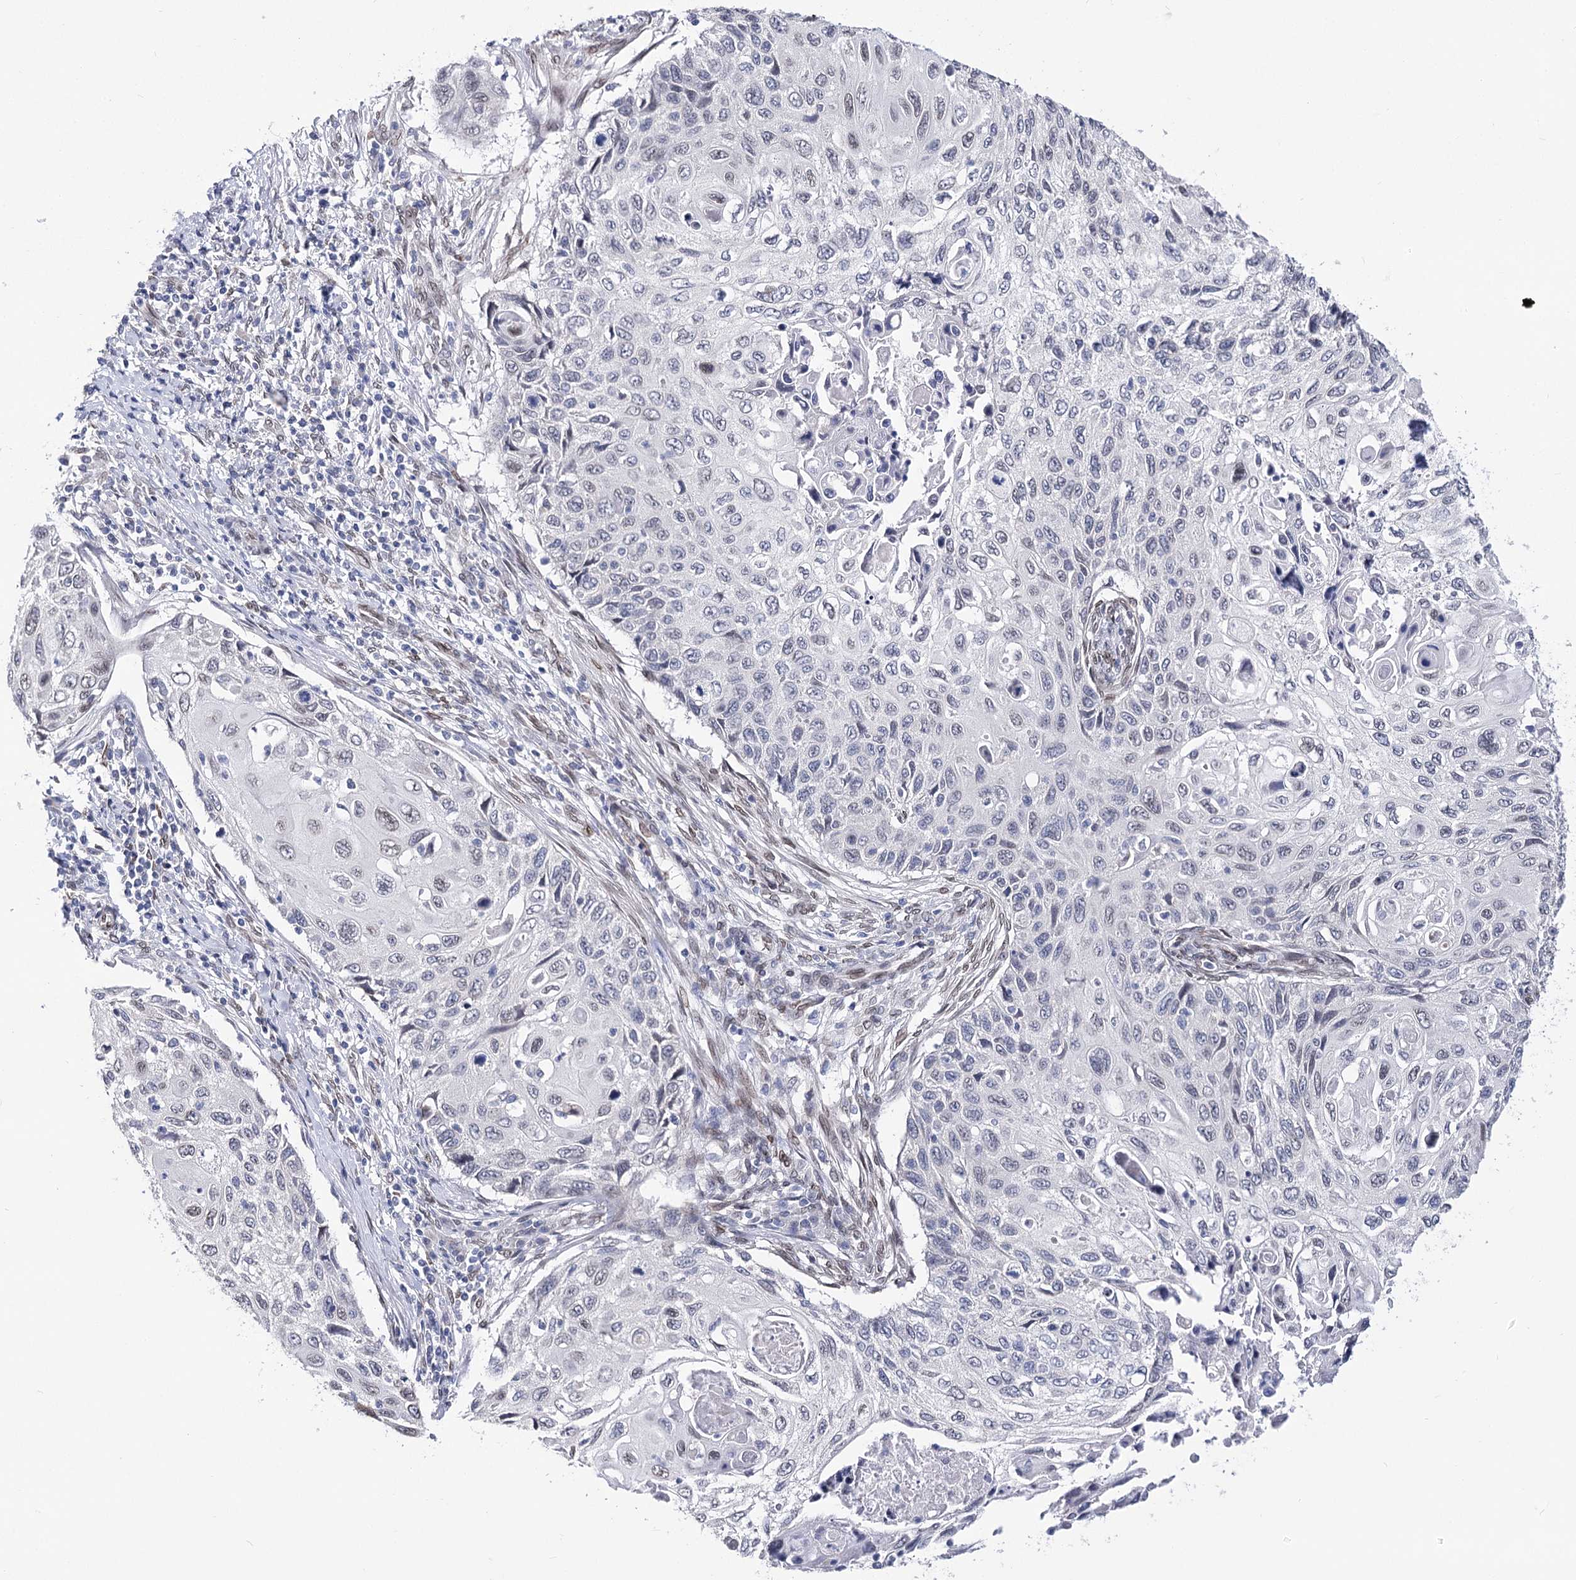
{"staining": {"intensity": "negative", "quantity": "none", "location": "none"}, "tissue": "cervical cancer", "cell_type": "Tumor cells", "image_type": "cancer", "snomed": [{"axis": "morphology", "description": "Squamous cell carcinoma, NOS"}, {"axis": "topography", "description": "Cervix"}], "caption": "IHC photomicrograph of human cervical cancer stained for a protein (brown), which exhibits no staining in tumor cells.", "gene": "TMEM201", "patient": {"sex": "female", "age": 70}}